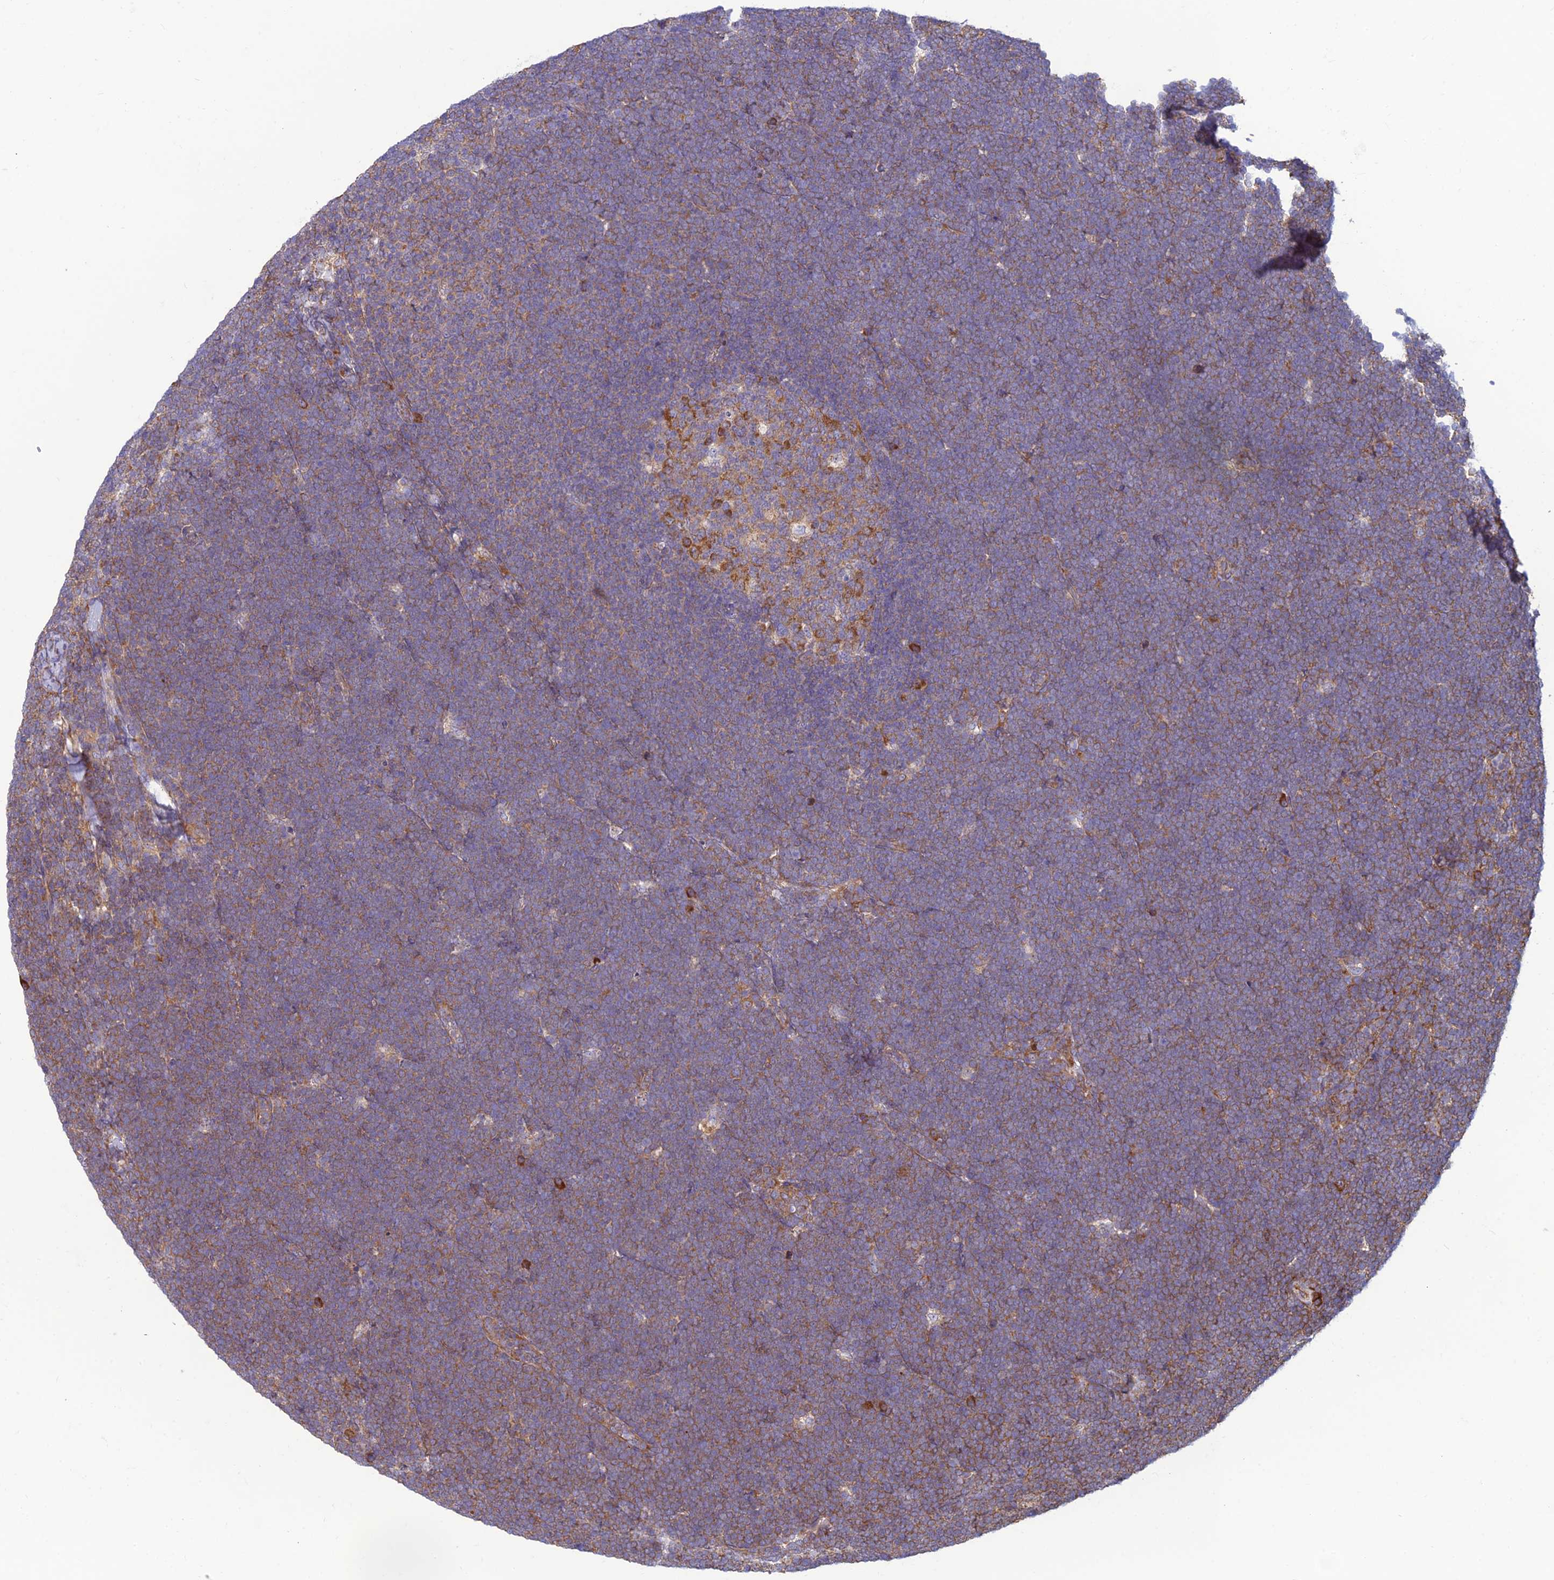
{"staining": {"intensity": "weak", "quantity": "25%-75%", "location": "cytoplasmic/membranous"}, "tissue": "lymphoma", "cell_type": "Tumor cells", "image_type": "cancer", "snomed": [{"axis": "morphology", "description": "Malignant lymphoma, non-Hodgkin's type, High grade"}, {"axis": "topography", "description": "Lymph node"}], "caption": "High-grade malignant lymphoma, non-Hodgkin's type stained with a brown dye shows weak cytoplasmic/membranous positive expression in about 25%-75% of tumor cells.", "gene": "RPL17-C18orf32", "patient": {"sex": "male", "age": 13}}